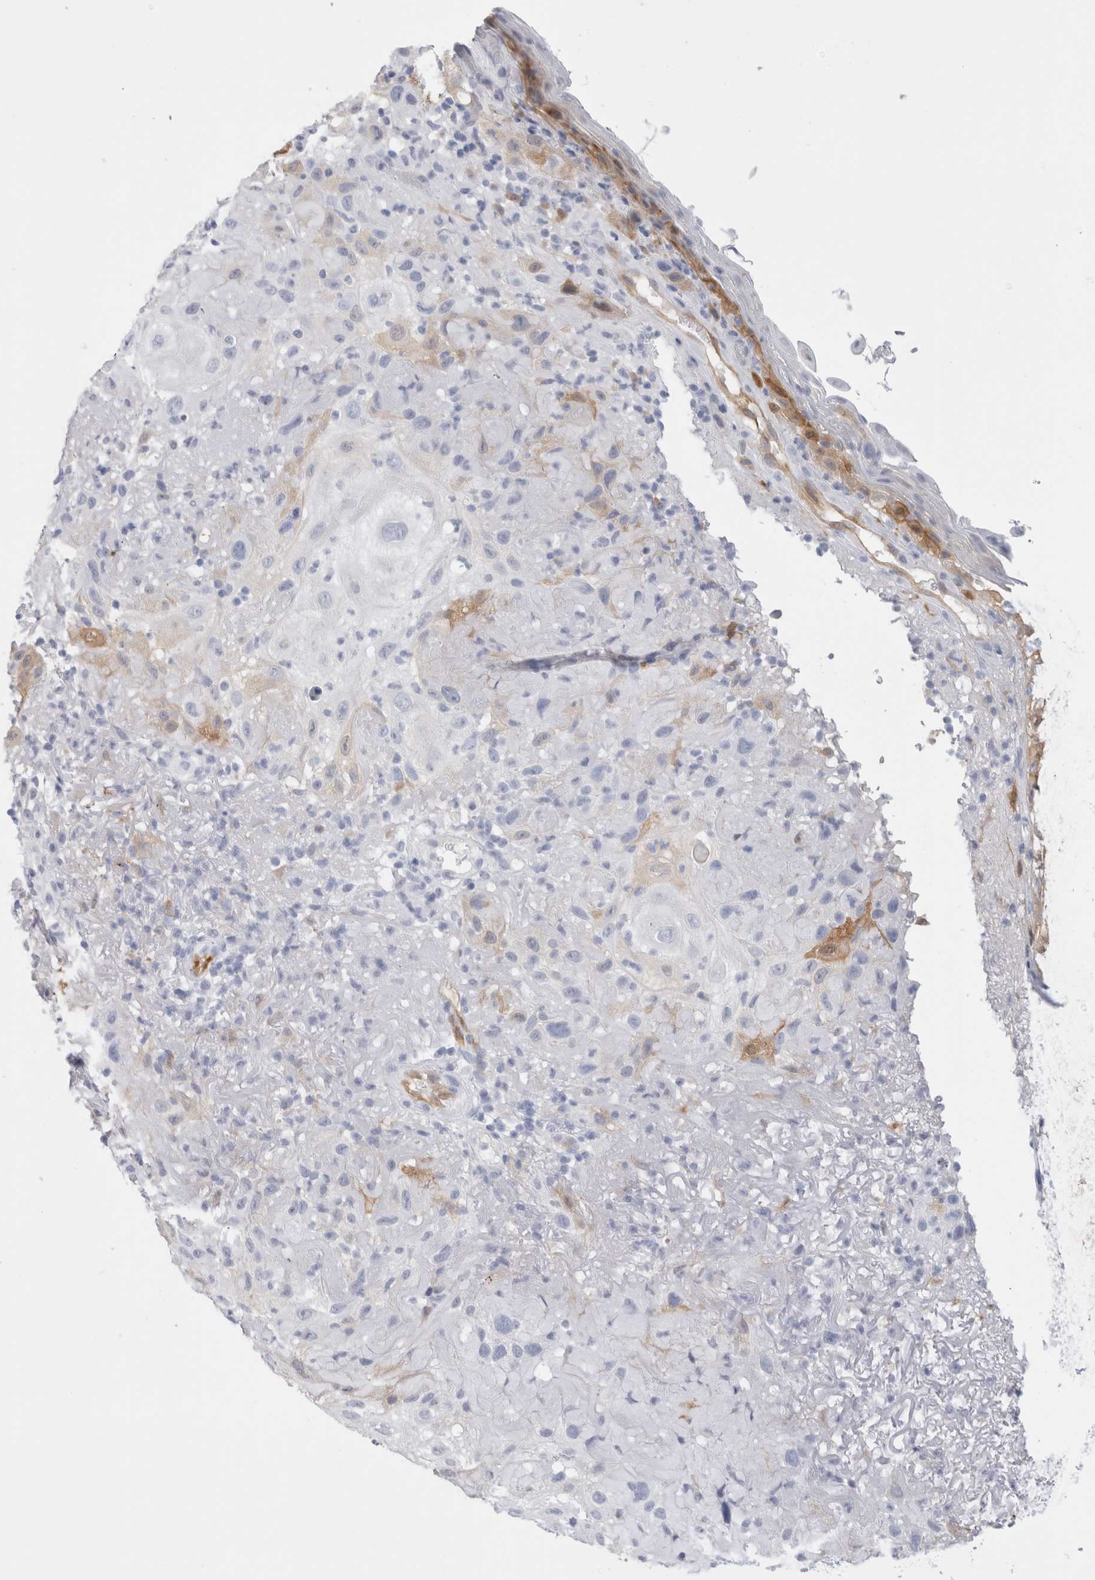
{"staining": {"intensity": "moderate", "quantity": "<25%", "location": "cytoplasmic/membranous"}, "tissue": "skin cancer", "cell_type": "Tumor cells", "image_type": "cancer", "snomed": [{"axis": "morphology", "description": "Squamous cell carcinoma, NOS"}, {"axis": "topography", "description": "Skin"}], "caption": "Immunohistochemical staining of skin squamous cell carcinoma shows low levels of moderate cytoplasmic/membranous expression in approximately <25% of tumor cells.", "gene": "NAPEPLD", "patient": {"sex": "female", "age": 96}}